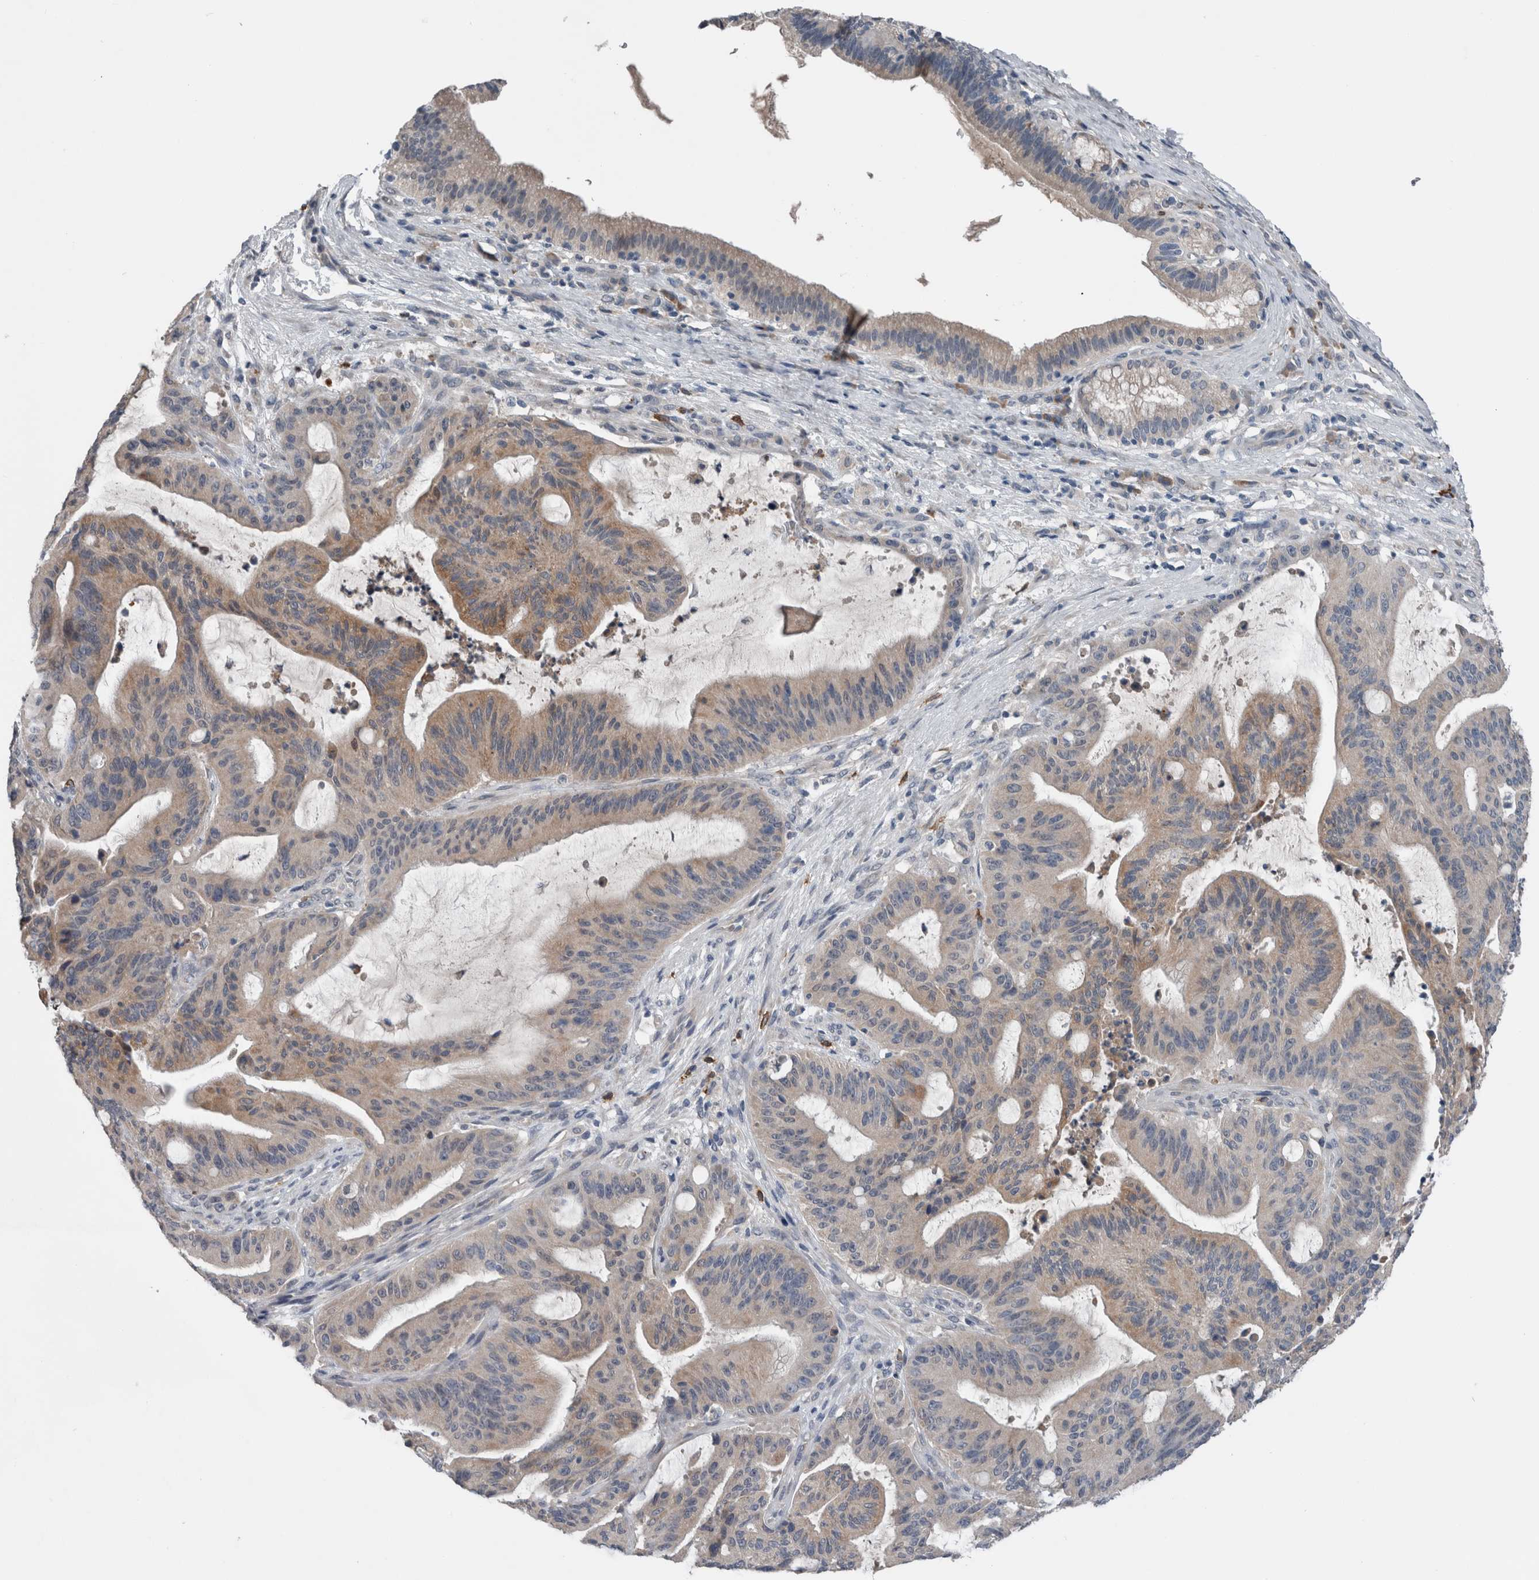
{"staining": {"intensity": "weak", "quantity": ">75%", "location": "cytoplasmic/membranous"}, "tissue": "liver cancer", "cell_type": "Tumor cells", "image_type": "cancer", "snomed": [{"axis": "morphology", "description": "Normal tissue, NOS"}, {"axis": "morphology", "description": "Cholangiocarcinoma"}, {"axis": "topography", "description": "Liver"}, {"axis": "topography", "description": "Peripheral nerve tissue"}], "caption": "IHC (DAB) staining of human cholangiocarcinoma (liver) shows weak cytoplasmic/membranous protein expression in approximately >75% of tumor cells.", "gene": "CRNN", "patient": {"sex": "female", "age": 73}}